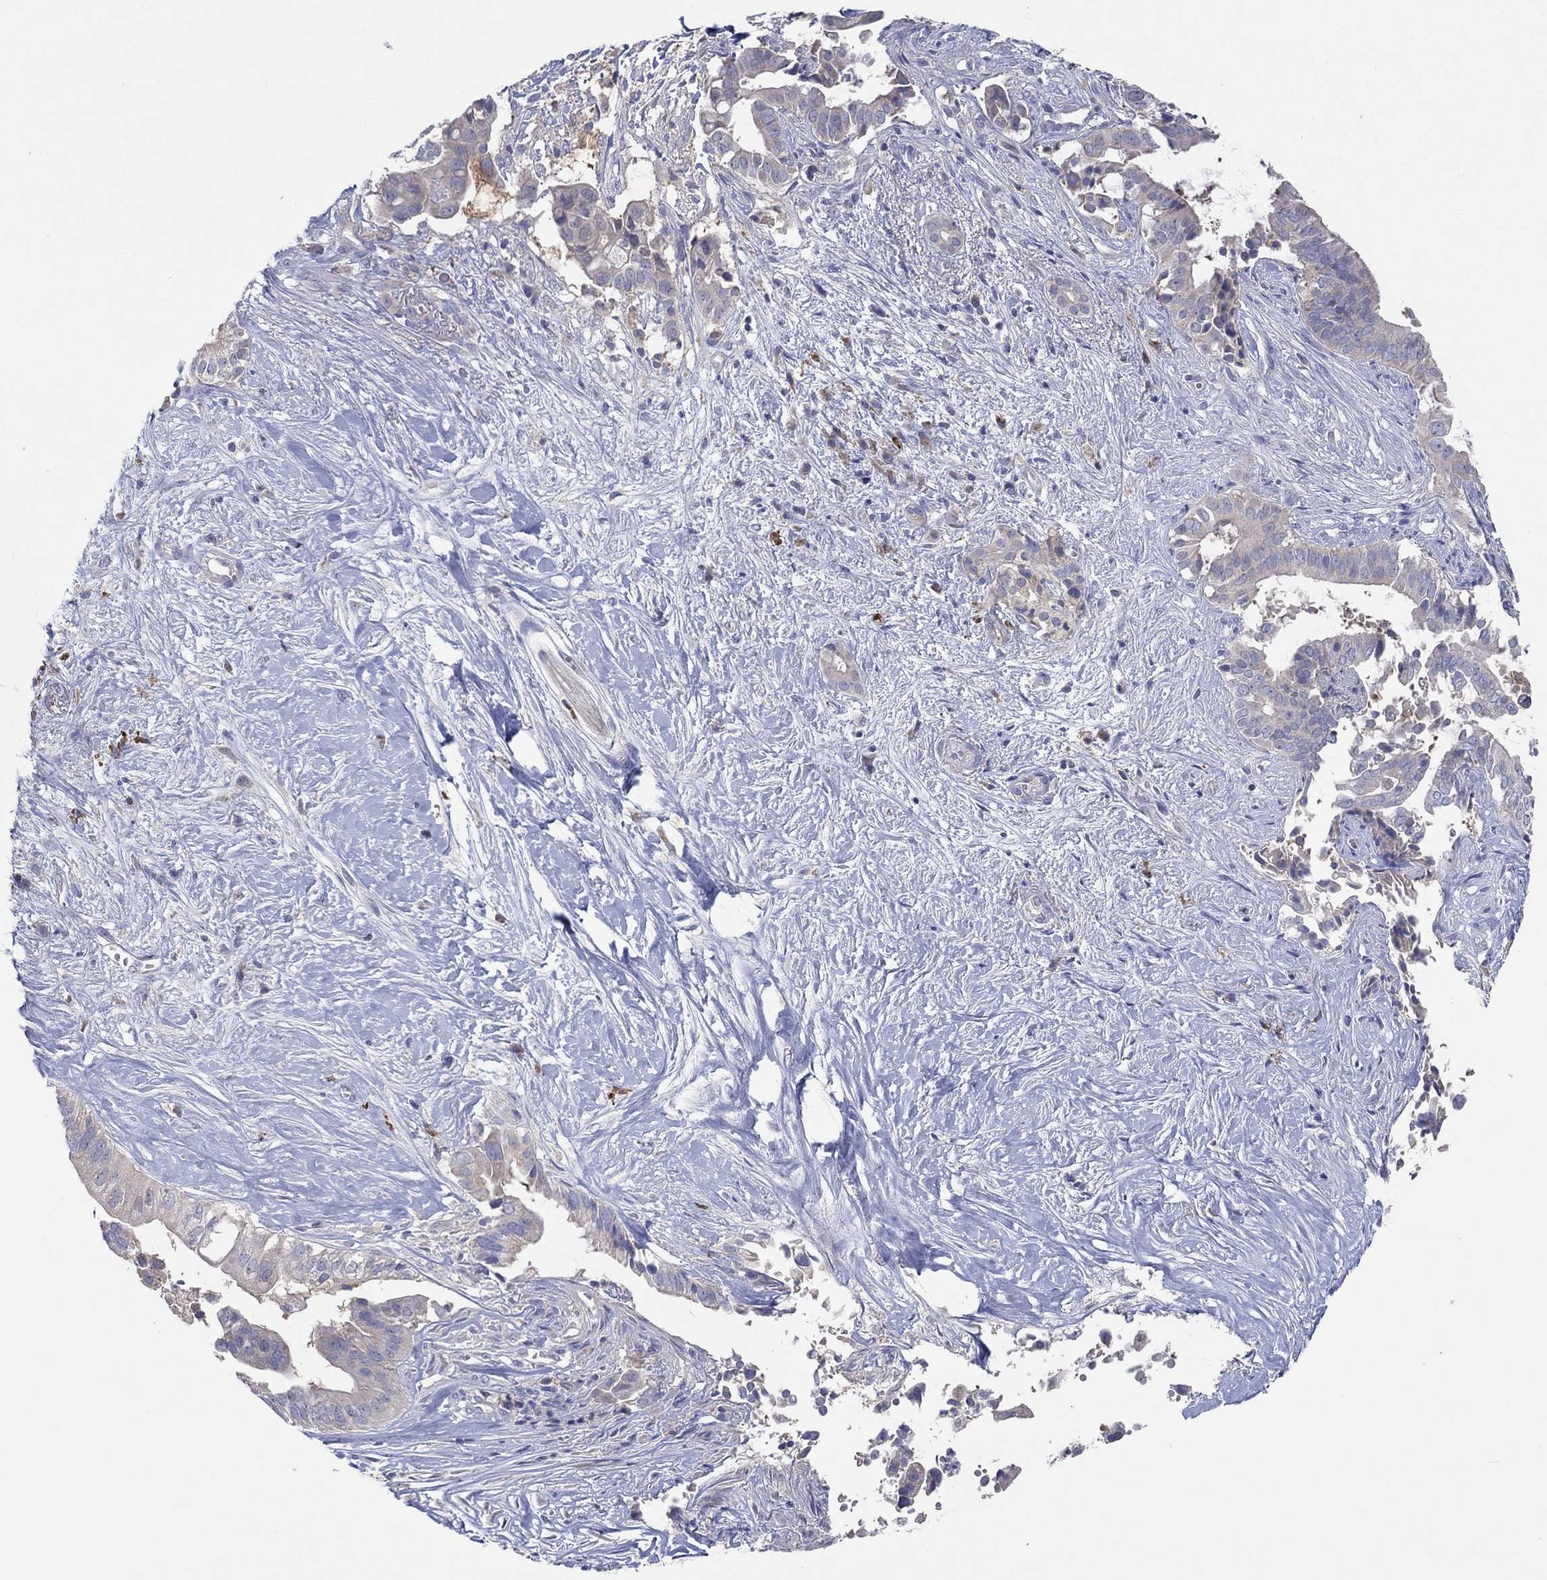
{"staining": {"intensity": "negative", "quantity": "none", "location": "none"}, "tissue": "pancreatic cancer", "cell_type": "Tumor cells", "image_type": "cancer", "snomed": [{"axis": "morphology", "description": "Adenocarcinoma, NOS"}, {"axis": "topography", "description": "Pancreas"}], "caption": "DAB (3,3'-diaminobenzidine) immunohistochemical staining of human pancreatic adenocarcinoma displays no significant staining in tumor cells.", "gene": "PLCL2", "patient": {"sex": "male", "age": 61}}